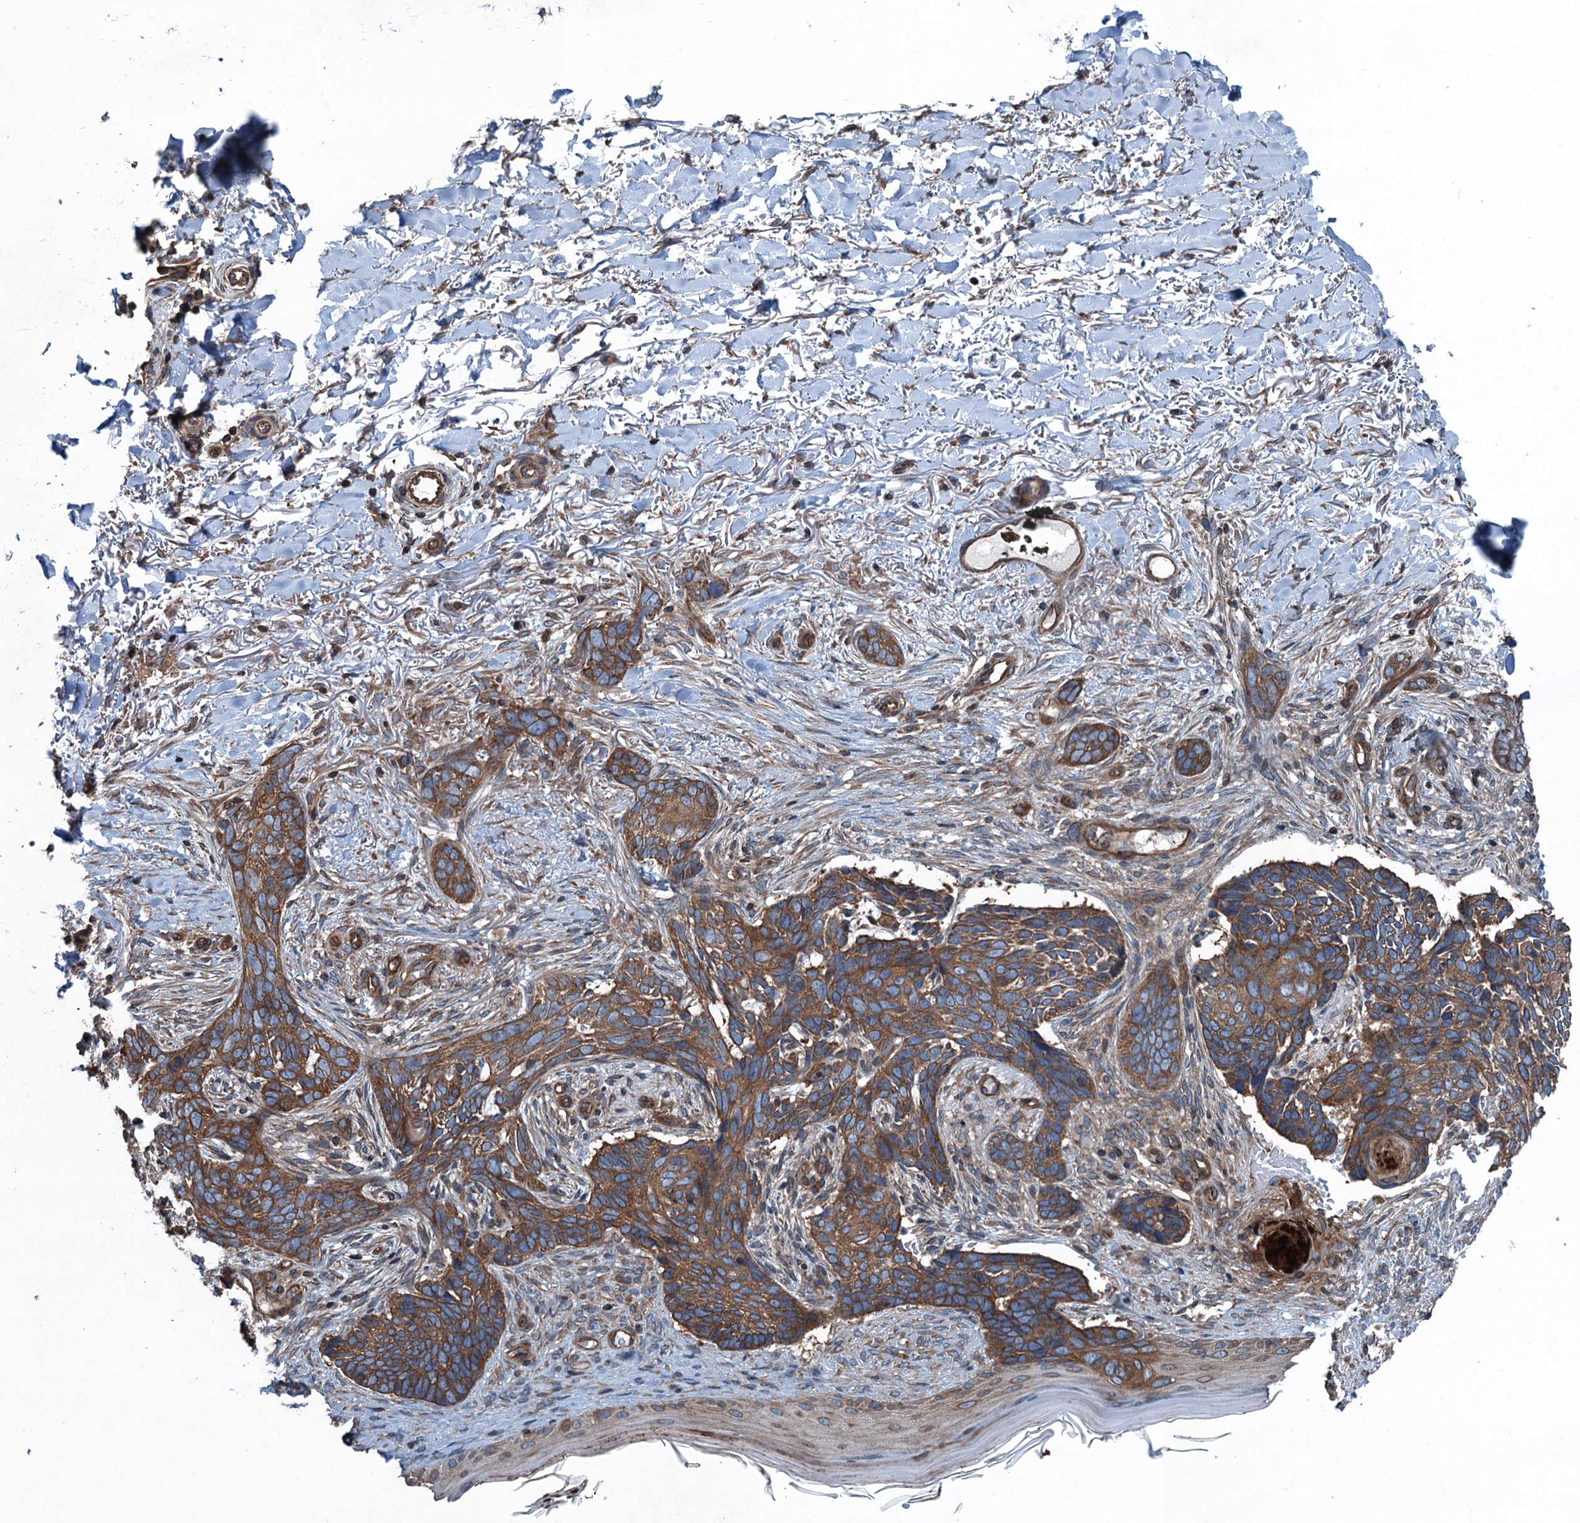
{"staining": {"intensity": "moderate", "quantity": ">75%", "location": "cytoplasmic/membranous"}, "tissue": "skin cancer", "cell_type": "Tumor cells", "image_type": "cancer", "snomed": [{"axis": "morphology", "description": "Normal tissue, NOS"}, {"axis": "morphology", "description": "Basal cell carcinoma"}, {"axis": "topography", "description": "Skin"}], "caption": "Basal cell carcinoma (skin) stained with DAB immunohistochemistry (IHC) displays medium levels of moderate cytoplasmic/membranous positivity in about >75% of tumor cells.", "gene": "TRAPPC8", "patient": {"sex": "female", "age": 67}}